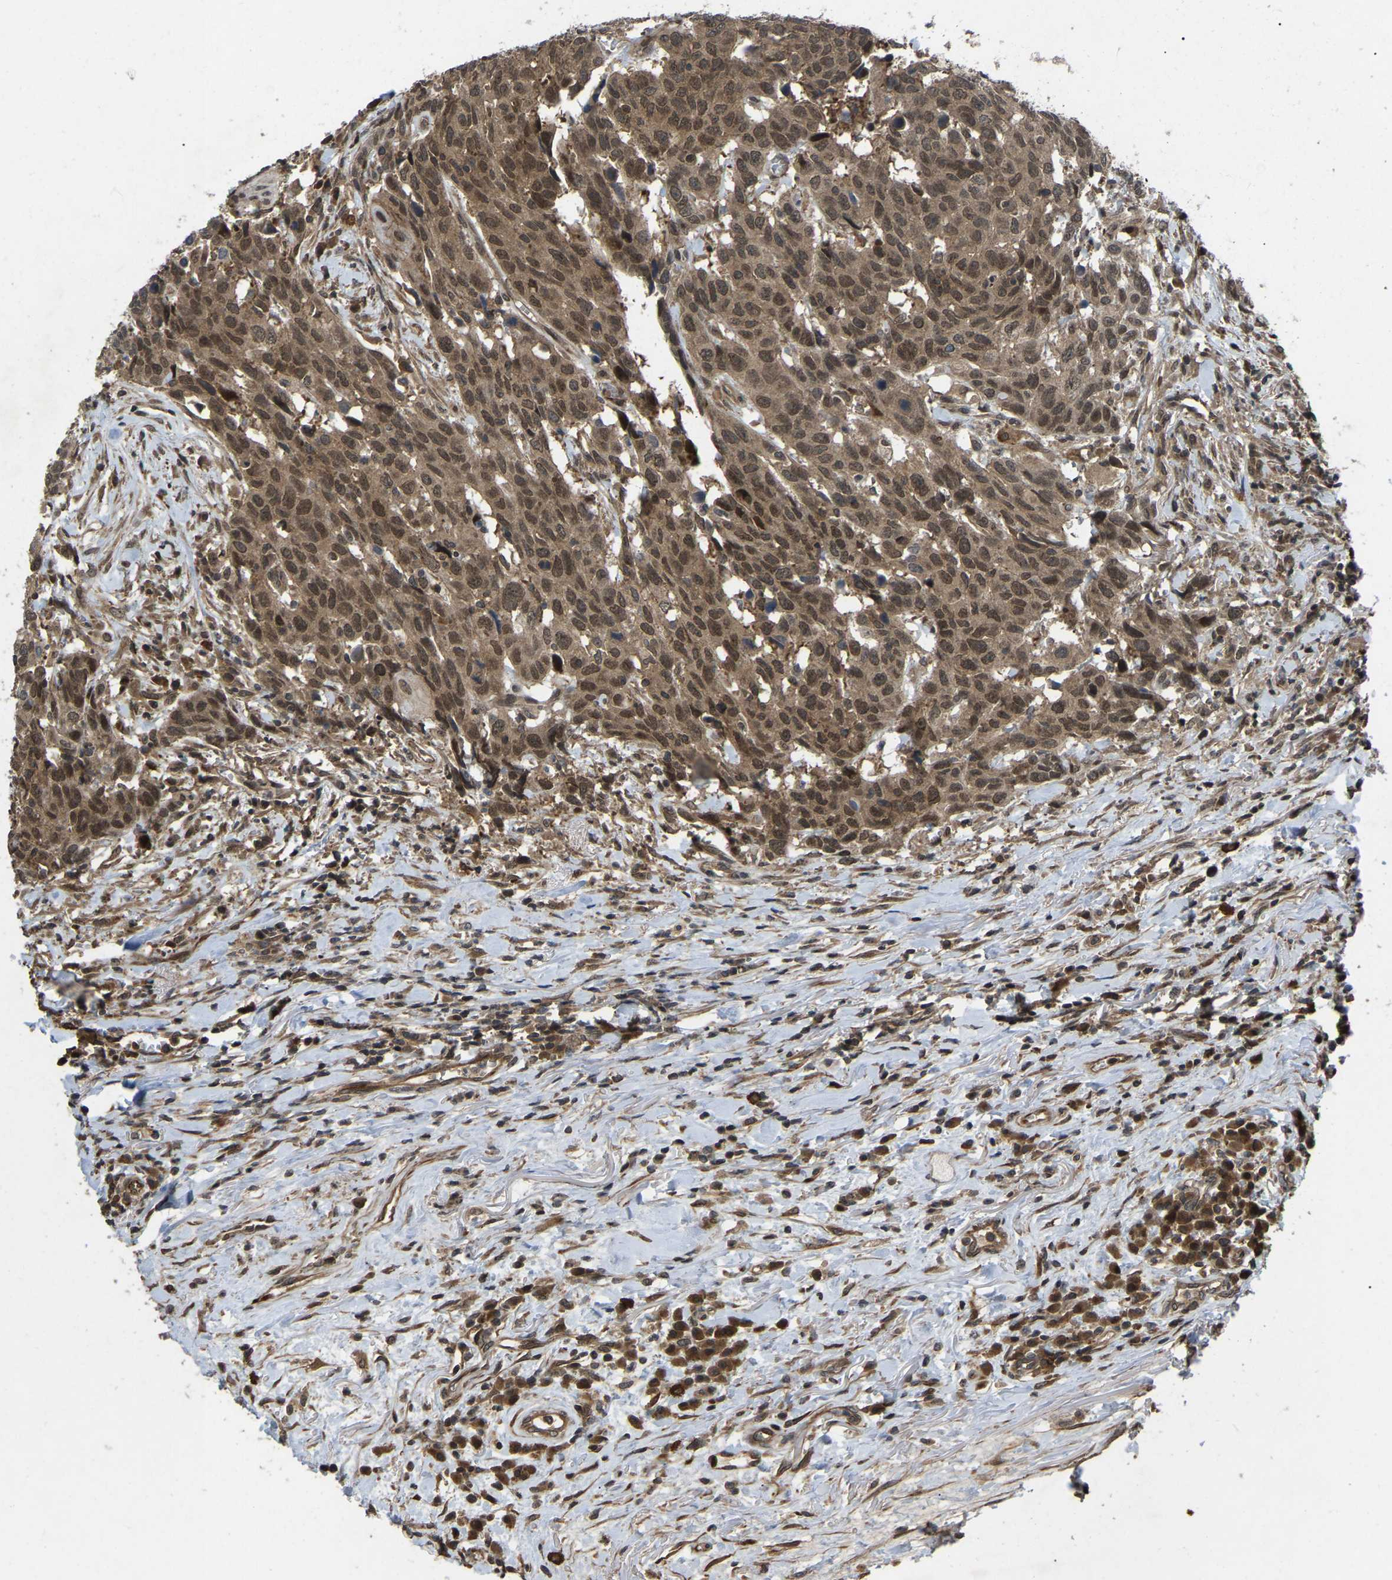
{"staining": {"intensity": "moderate", "quantity": ">75%", "location": "cytoplasmic/membranous,nuclear"}, "tissue": "head and neck cancer", "cell_type": "Tumor cells", "image_type": "cancer", "snomed": [{"axis": "morphology", "description": "Squamous cell carcinoma, NOS"}, {"axis": "topography", "description": "Head-Neck"}], "caption": "Immunohistochemical staining of human head and neck cancer demonstrates moderate cytoplasmic/membranous and nuclear protein expression in about >75% of tumor cells.", "gene": "KIAA1549", "patient": {"sex": "male", "age": 66}}